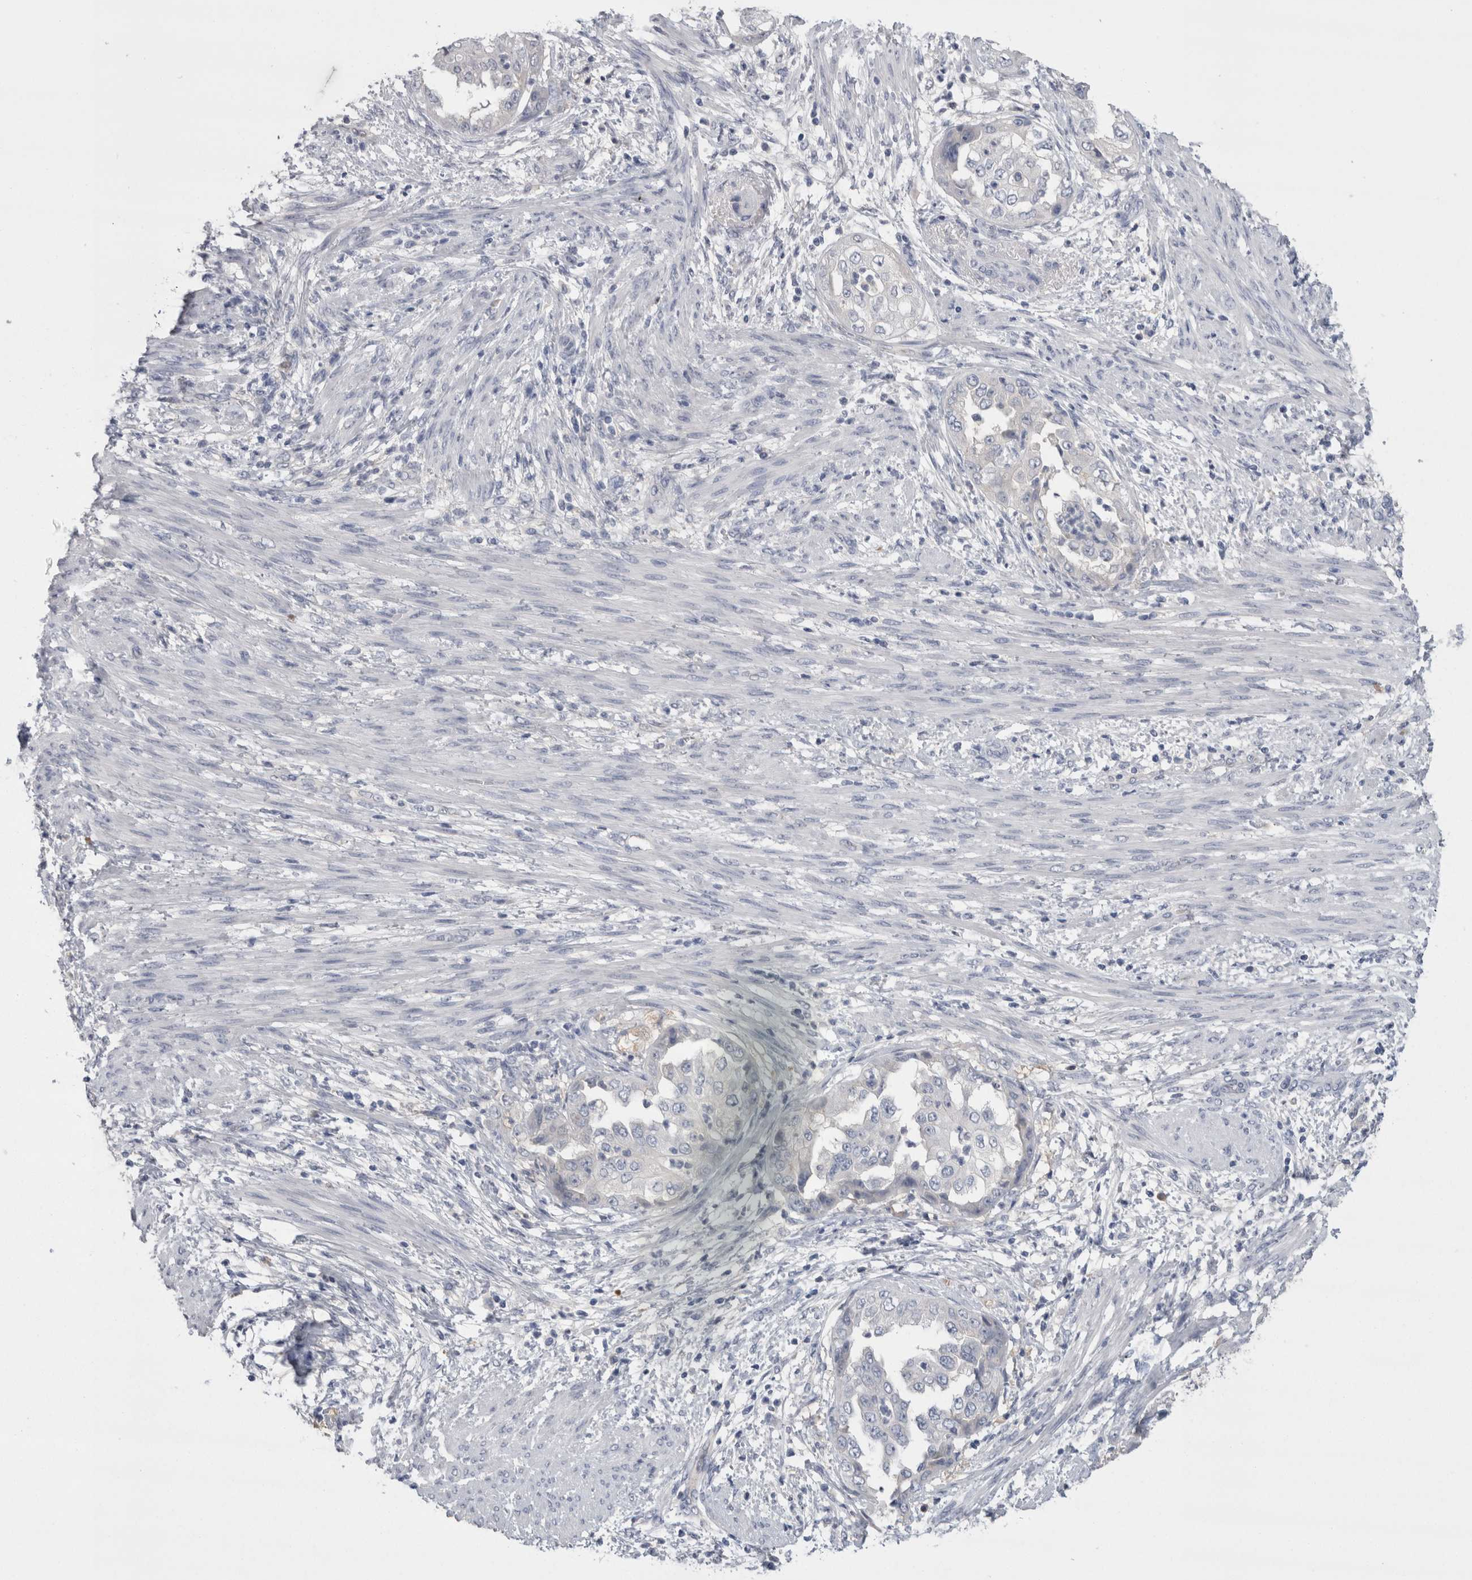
{"staining": {"intensity": "negative", "quantity": "none", "location": "none"}, "tissue": "endometrial cancer", "cell_type": "Tumor cells", "image_type": "cancer", "snomed": [{"axis": "morphology", "description": "Adenocarcinoma, NOS"}, {"axis": "topography", "description": "Endometrium"}], "caption": "Tumor cells show no significant staining in endometrial cancer (adenocarcinoma).", "gene": "REG1A", "patient": {"sex": "female", "age": 85}}